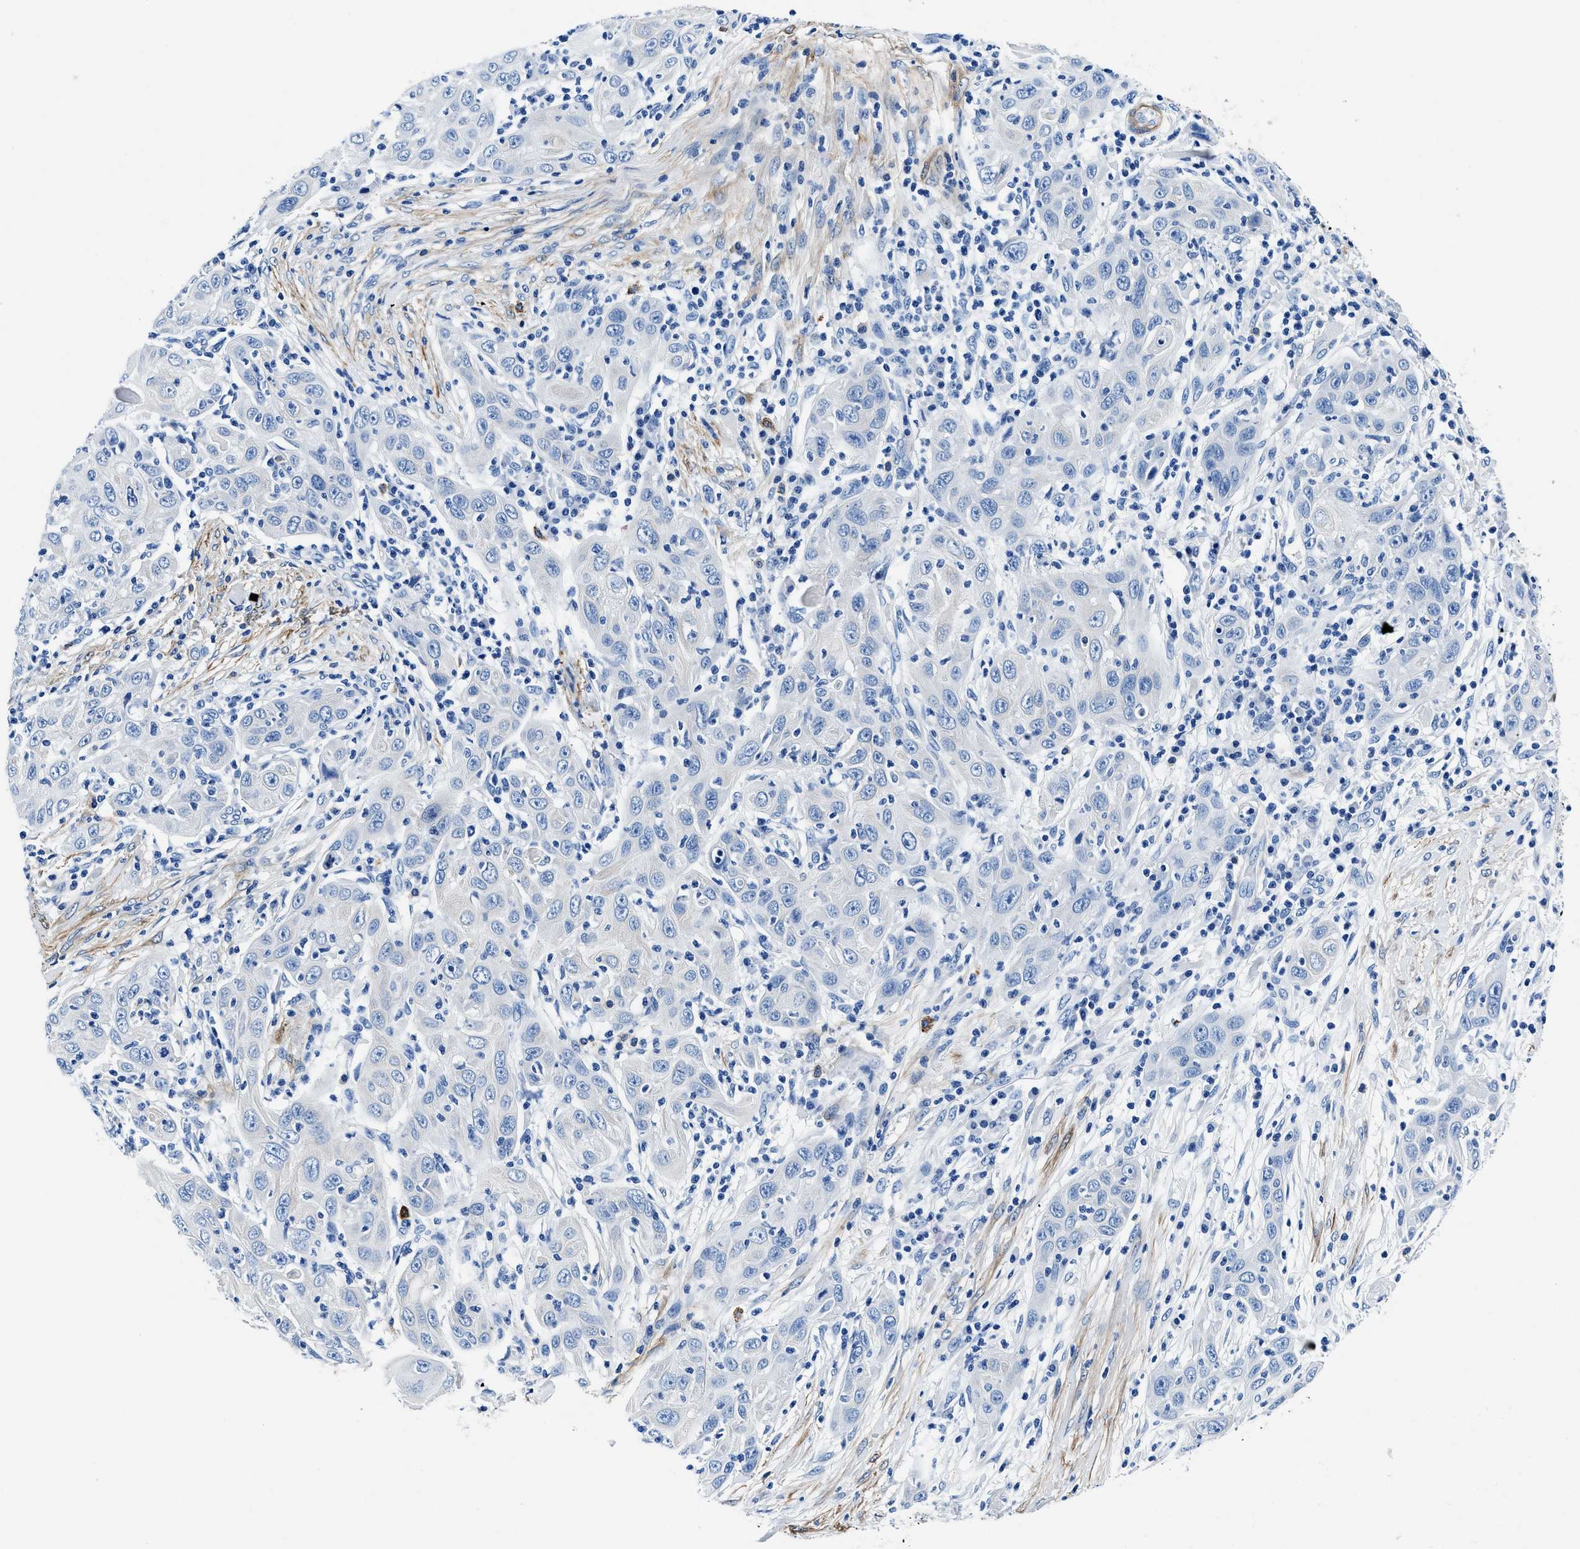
{"staining": {"intensity": "negative", "quantity": "none", "location": "none"}, "tissue": "skin cancer", "cell_type": "Tumor cells", "image_type": "cancer", "snomed": [{"axis": "morphology", "description": "Squamous cell carcinoma, NOS"}, {"axis": "topography", "description": "Skin"}], "caption": "Immunohistochemical staining of skin cancer (squamous cell carcinoma) shows no significant staining in tumor cells. (Immunohistochemistry, brightfield microscopy, high magnification).", "gene": "TEX261", "patient": {"sex": "female", "age": 88}}